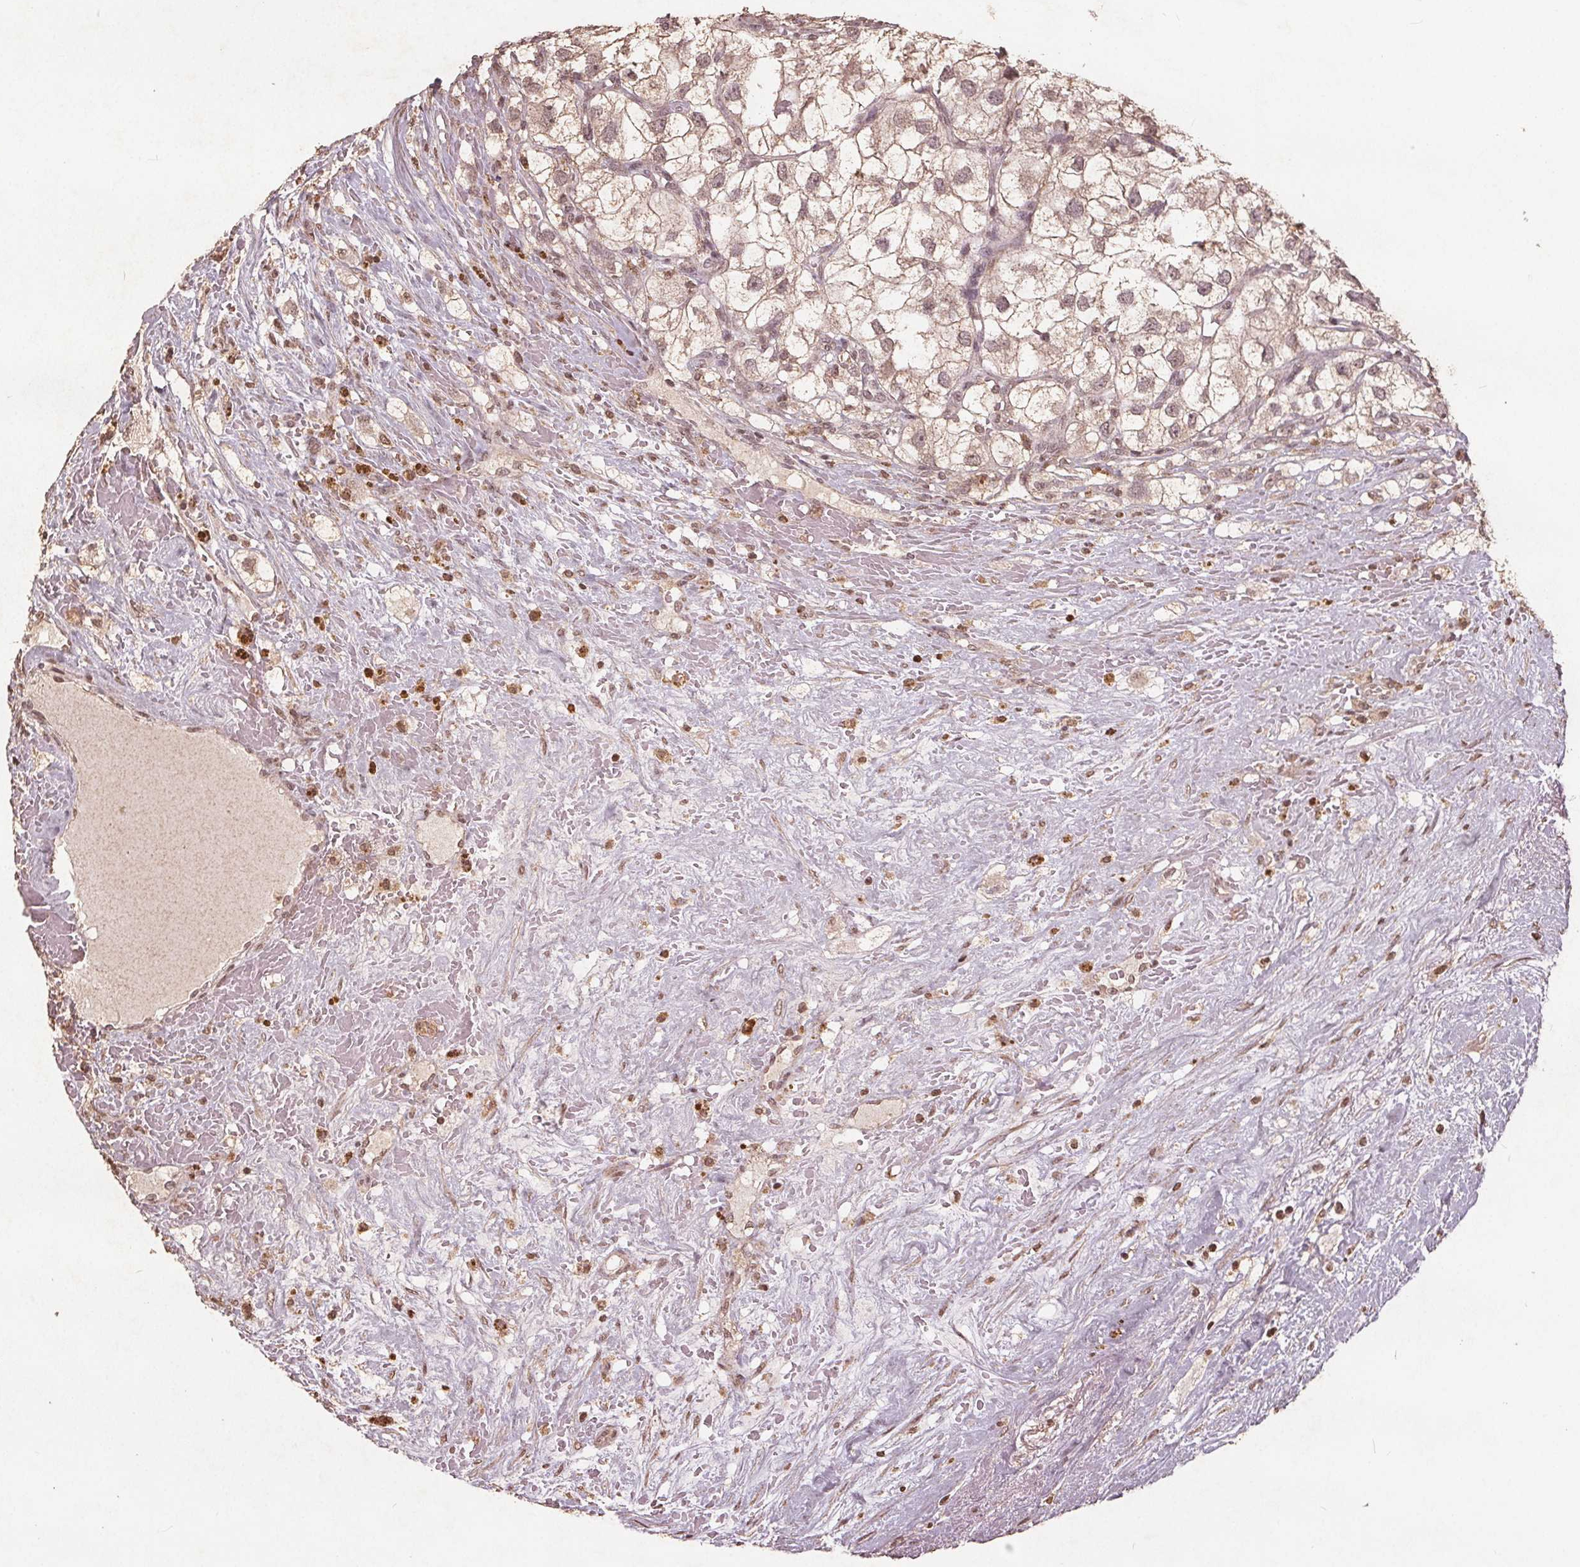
{"staining": {"intensity": "weak", "quantity": "<25%", "location": "nuclear"}, "tissue": "renal cancer", "cell_type": "Tumor cells", "image_type": "cancer", "snomed": [{"axis": "morphology", "description": "Adenocarcinoma, NOS"}, {"axis": "topography", "description": "Kidney"}], "caption": "Renal cancer (adenocarcinoma) was stained to show a protein in brown. There is no significant staining in tumor cells.", "gene": "DSG3", "patient": {"sex": "male", "age": 59}}